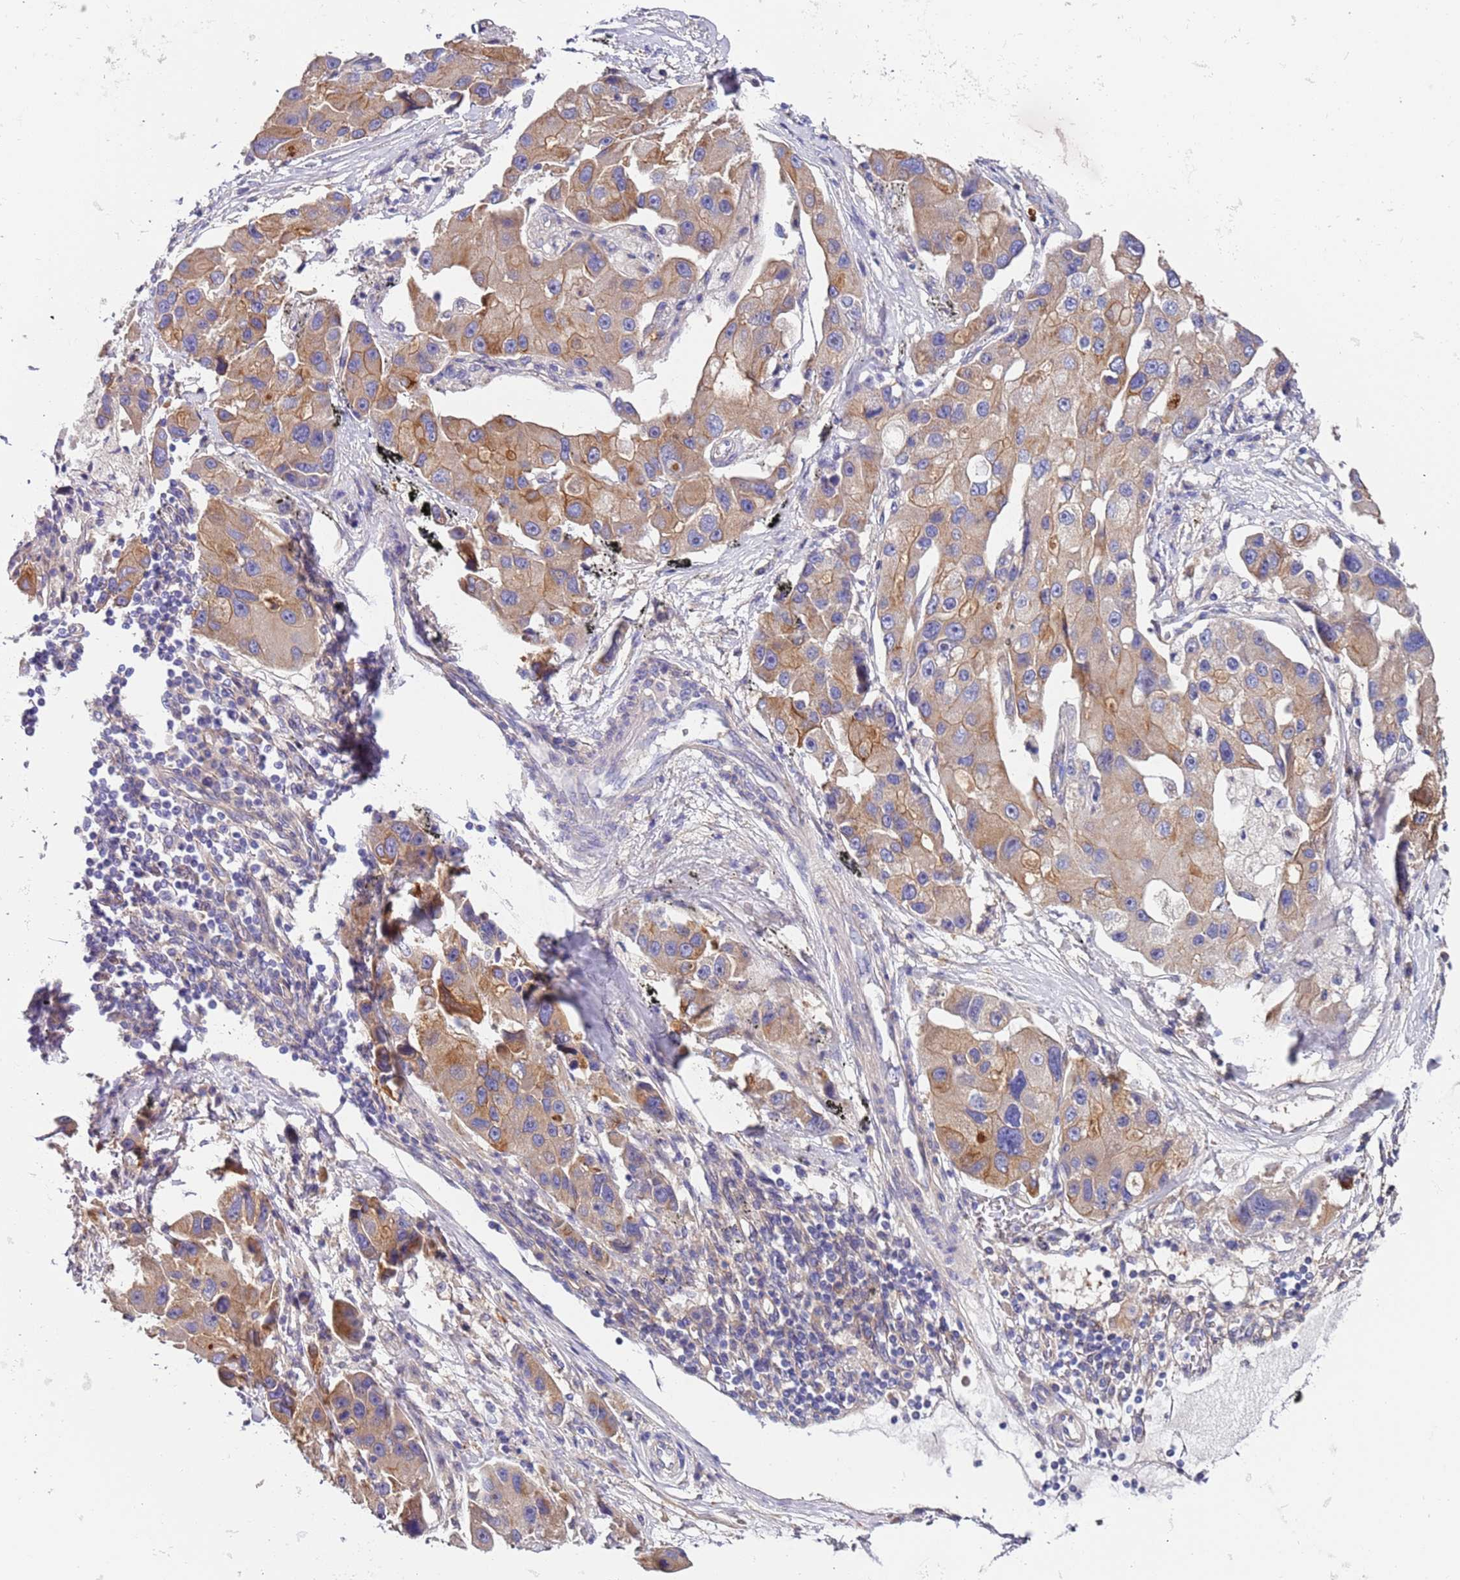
{"staining": {"intensity": "moderate", "quantity": ">75%", "location": "cytoplasmic/membranous"}, "tissue": "lung cancer", "cell_type": "Tumor cells", "image_type": "cancer", "snomed": [{"axis": "morphology", "description": "Adenocarcinoma, NOS"}, {"axis": "topography", "description": "Lung"}], "caption": "IHC micrograph of human adenocarcinoma (lung) stained for a protein (brown), which exhibits medium levels of moderate cytoplasmic/membranous staining in approximately >75% of tumor cells.", "gene": "LAMB4", "patient": {"sex": "female", "age": 54}}